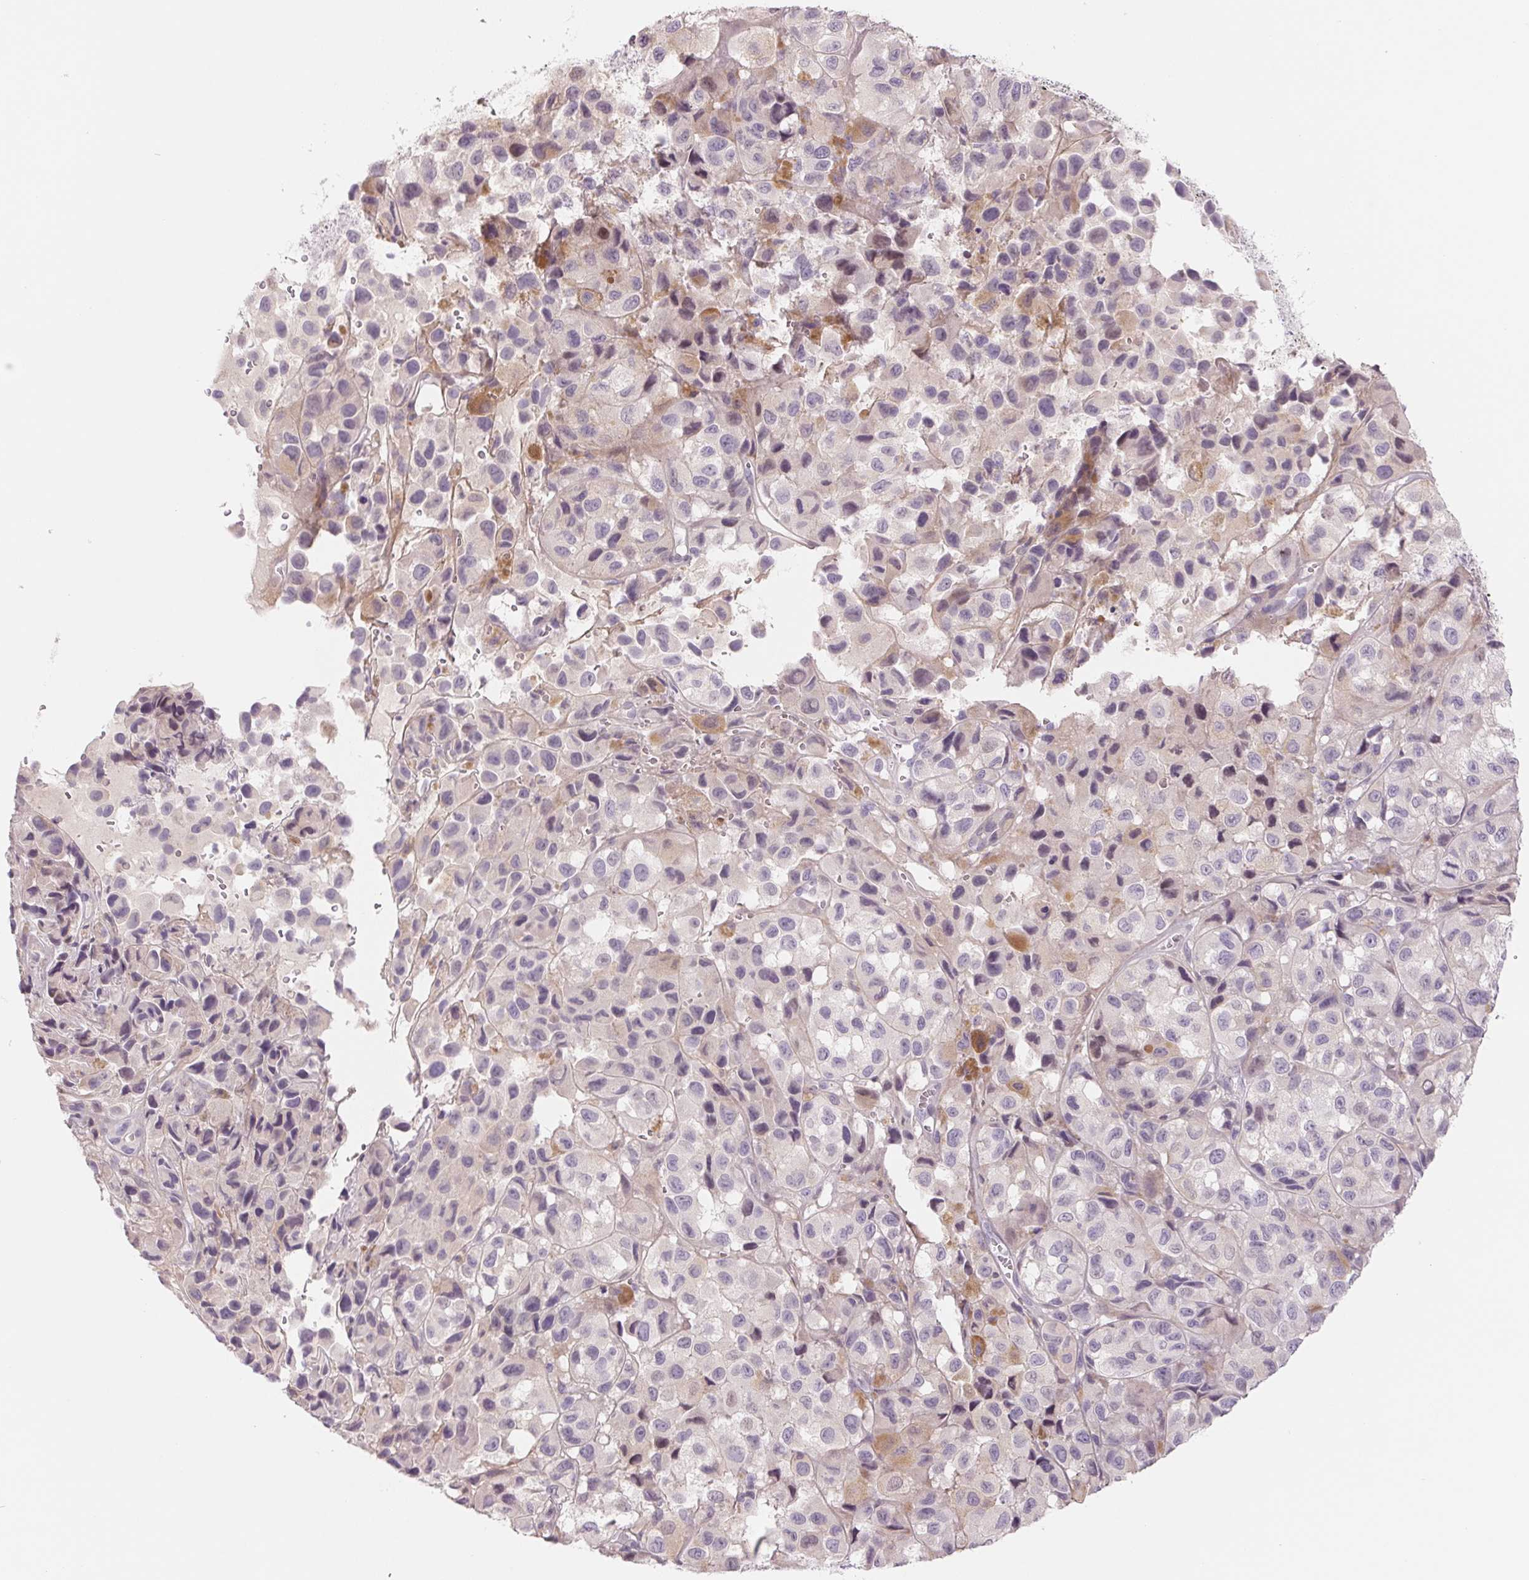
{"staining": {"intensity": "negative", "quantity": "none", "location": "none"}, "tissue": "melanoma", "cell_type": "Tumor cells", "image_type": "cancer", "snomed": [{"axis": "morphology", "description": "Malignant melanoma, NOS"}, {"axis": "topography", "description": "Skin"}], "caption": "Tumor cells are negative for protein expression in human melanoma.", "gene": "CCDC168", "patient": {"sex": "male", "age": 93}}